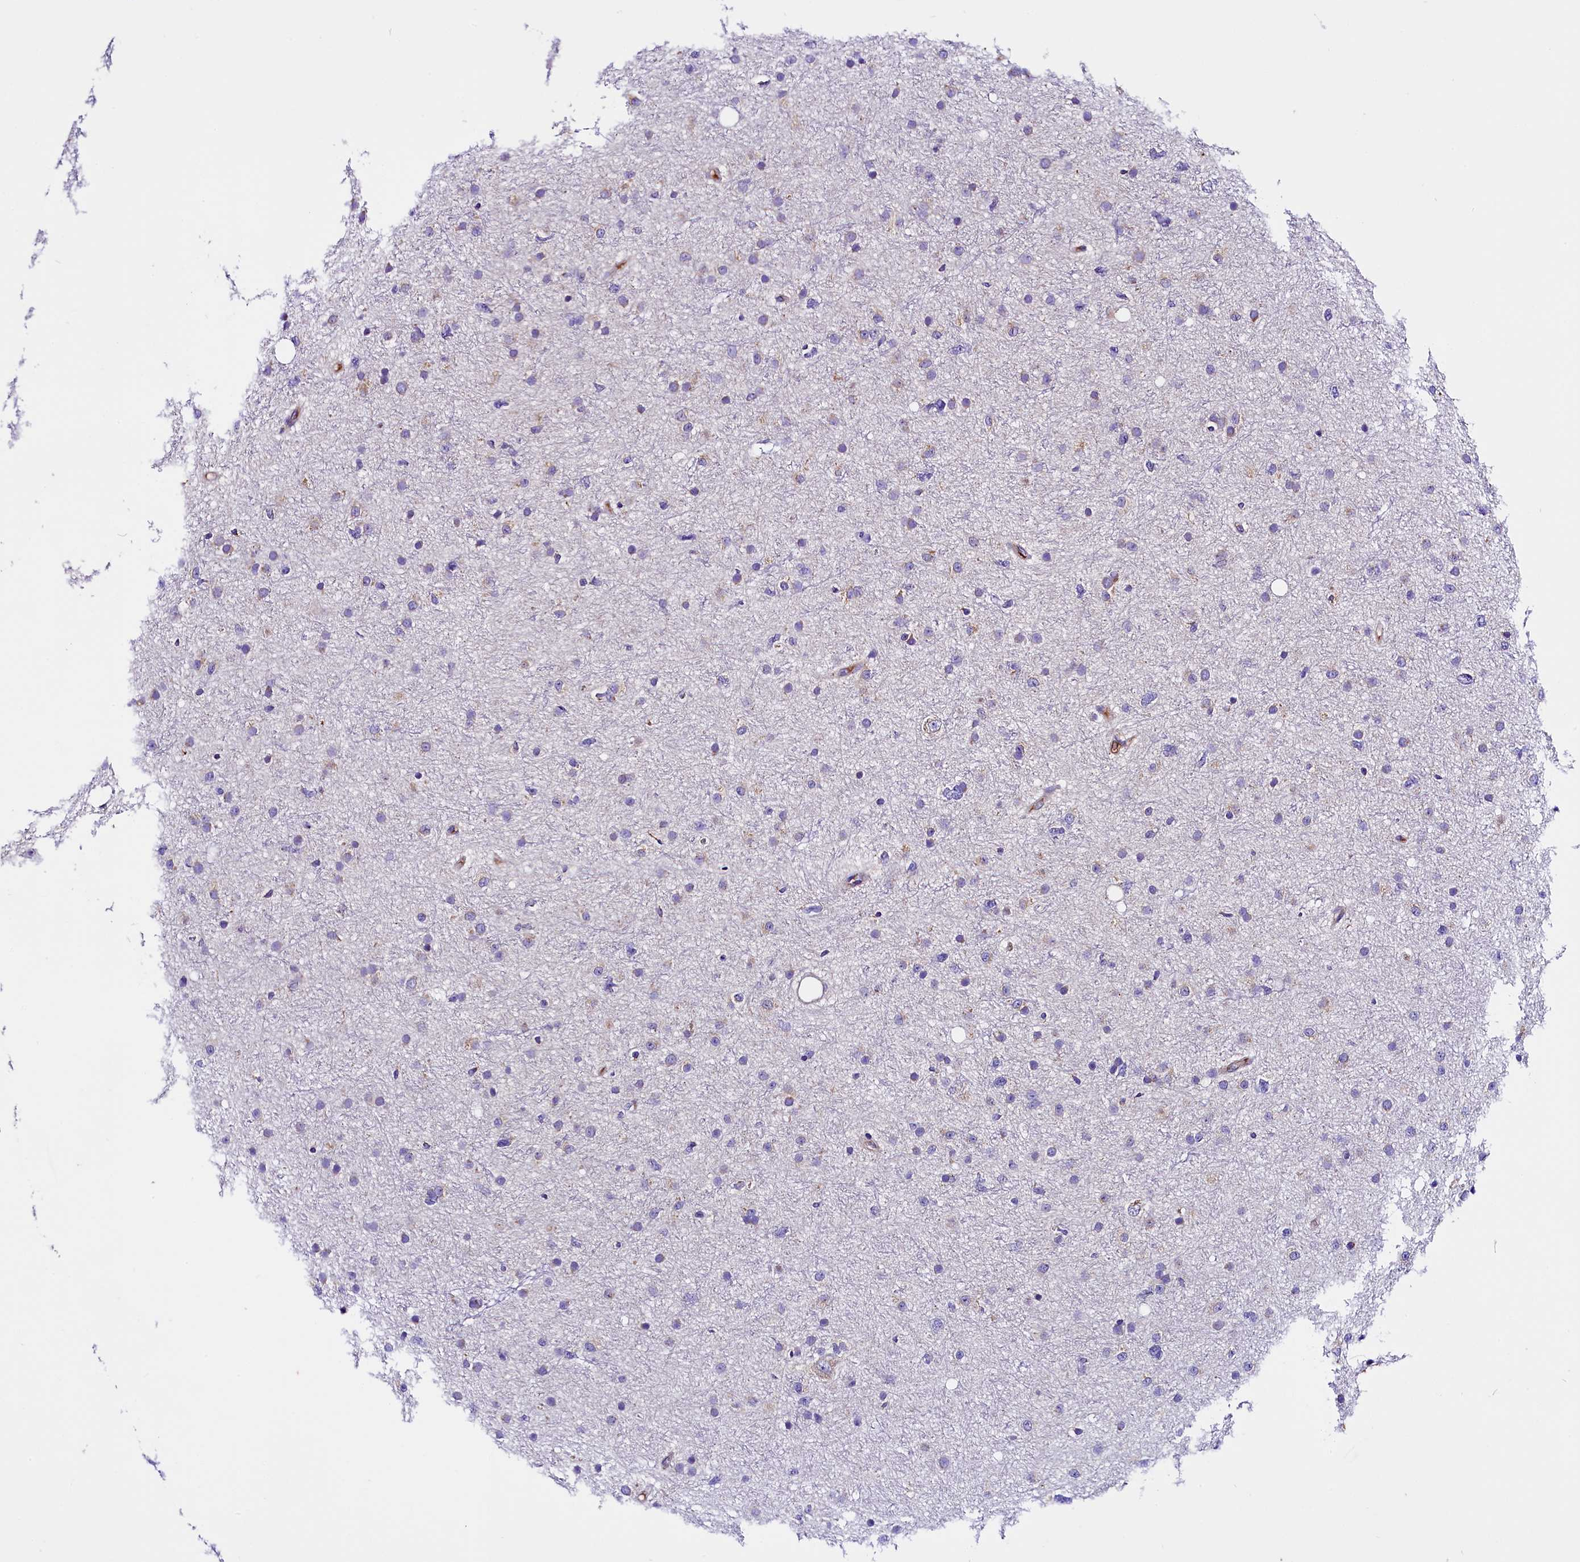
{"staining": {"intensity": "negative", "quantity": "none", "location": "none"}, "tissue": "glioma", "cell_type": "Tumor cells", "image_type": "cancer", "snomed": [{"axis": "morphology", "description": "Glioma, malignant, Low grade"}, {"axis": "topography", "description": "Cerebral cortex"}], "caption": "Tumor cells show no significant protein expression in glioma. Nuclei are stained in blue.", "gene": "SIX5", "patient": {"sex": "female", "age": 39}}